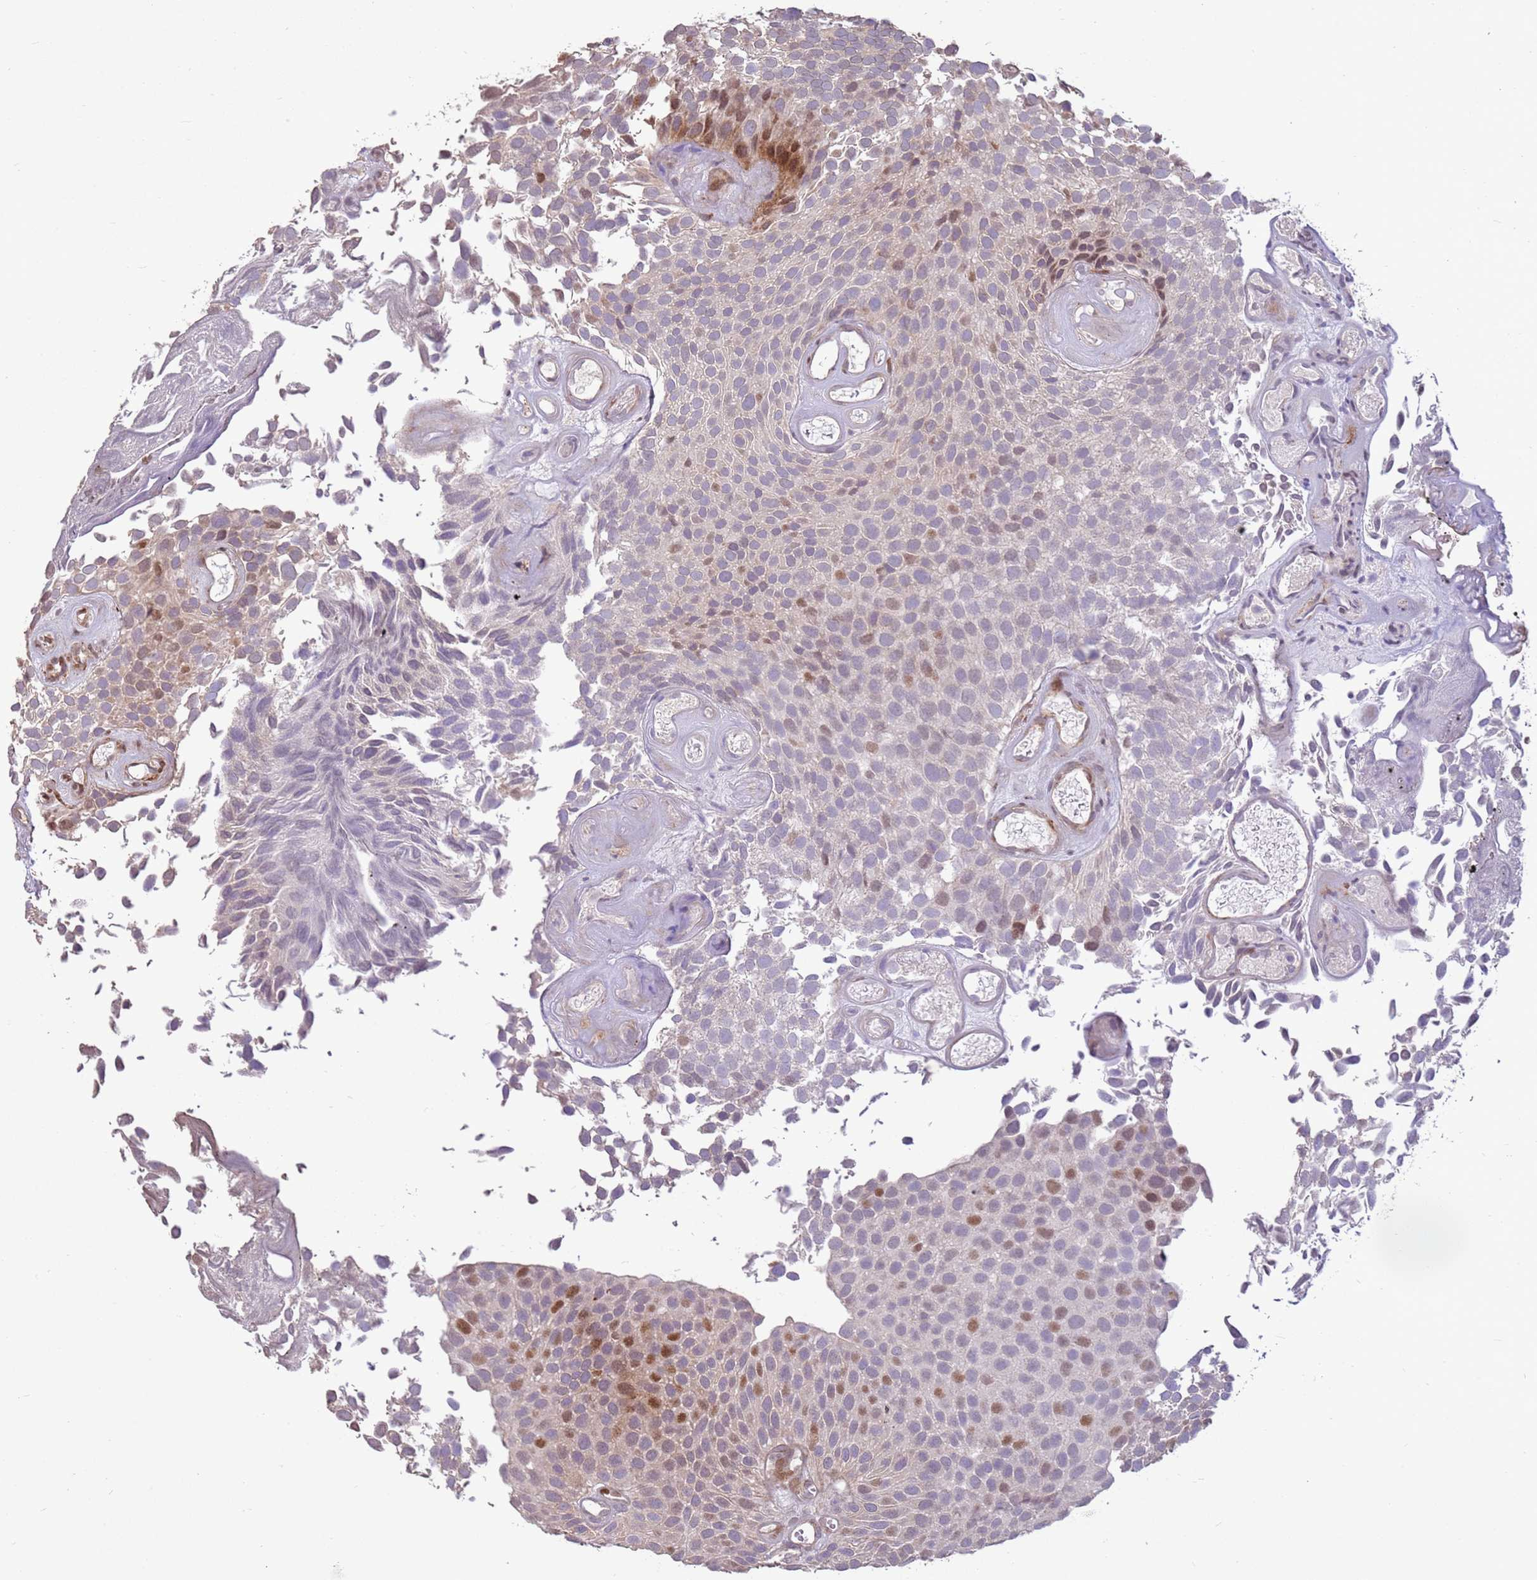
{"staining": {"intensity": "weak", "quantity": "<25%", "location": "nuclear"}, "tissue": "urothelial cancer", "cell_type": "Tumor cells", "image_type": "cancer", "snomed": [{"axis": "morphology", "description": "Urothelial carcinoma, Low grade"}, {"axis": "topography", "description": "Urinary bladder"}], "caption": "Immunohistochemical staining of low-grade urothelial carcinoma demonstrates no significant staining in tumor cells. Nuclei are stained in blue.", "gene": "LGI4", "patient": {"sex": "male", "age": 89}}